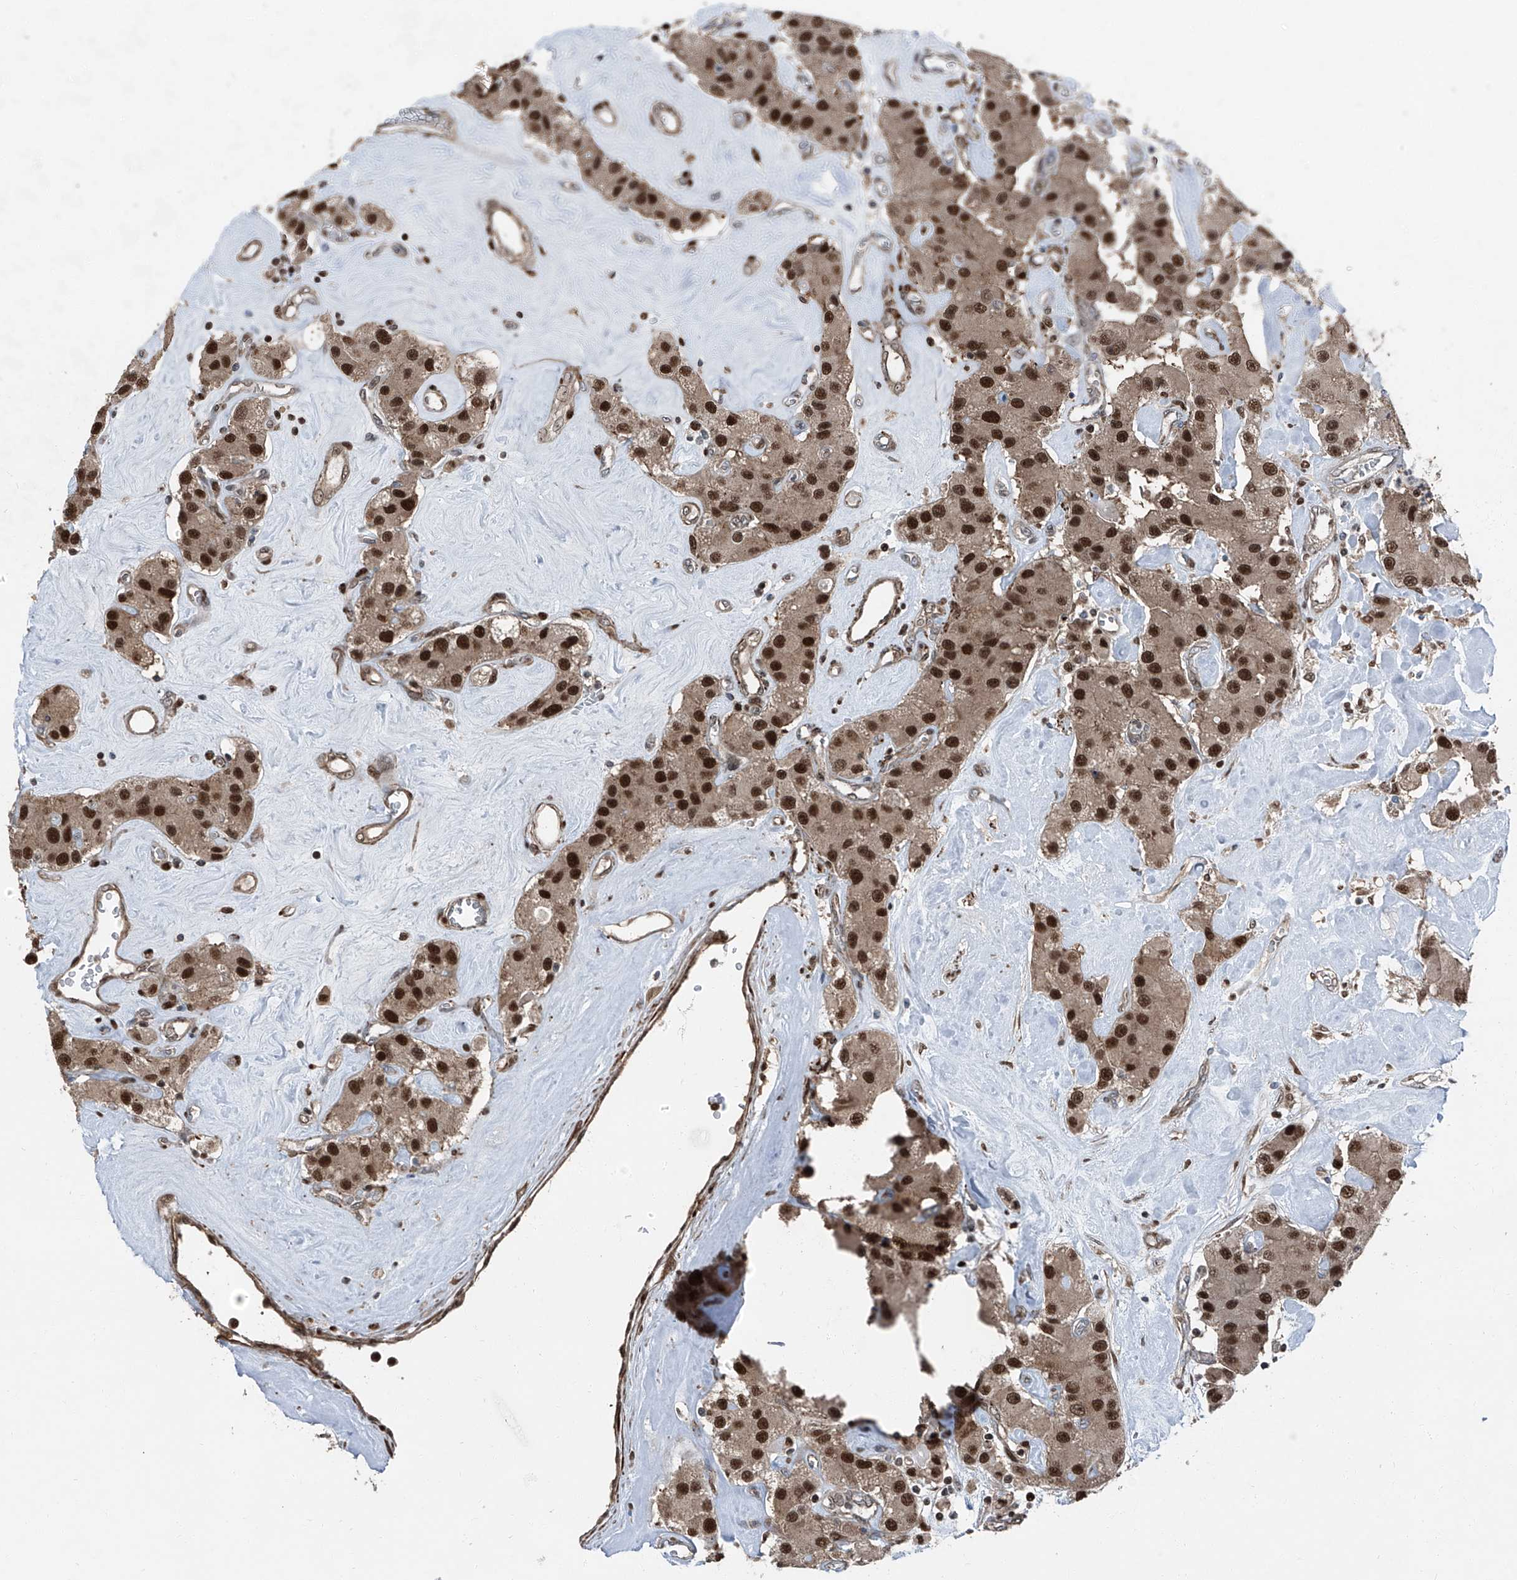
{"staining": {"intensity": "strong", "quantity": ">75%", "location": "cytoplasmic/membranous,nuclear"}, "tissue": "carcinoid", "cell_type": "Tumor cells", "image_type": "cancer", "snomed": [{"axis": "morphology", "description": "Carcinoid, malignant, NOS"}, {"axis": "topography", "description": "Pancreas"}], "caption": "Carcinoid stained for a protein (brown) shows strong cytoplasmic/membranous and nuclear positive positivity in about >75% of tumor cells.", "gene": "FKBP5", "patient": {"sex": "male", "age": 41}}